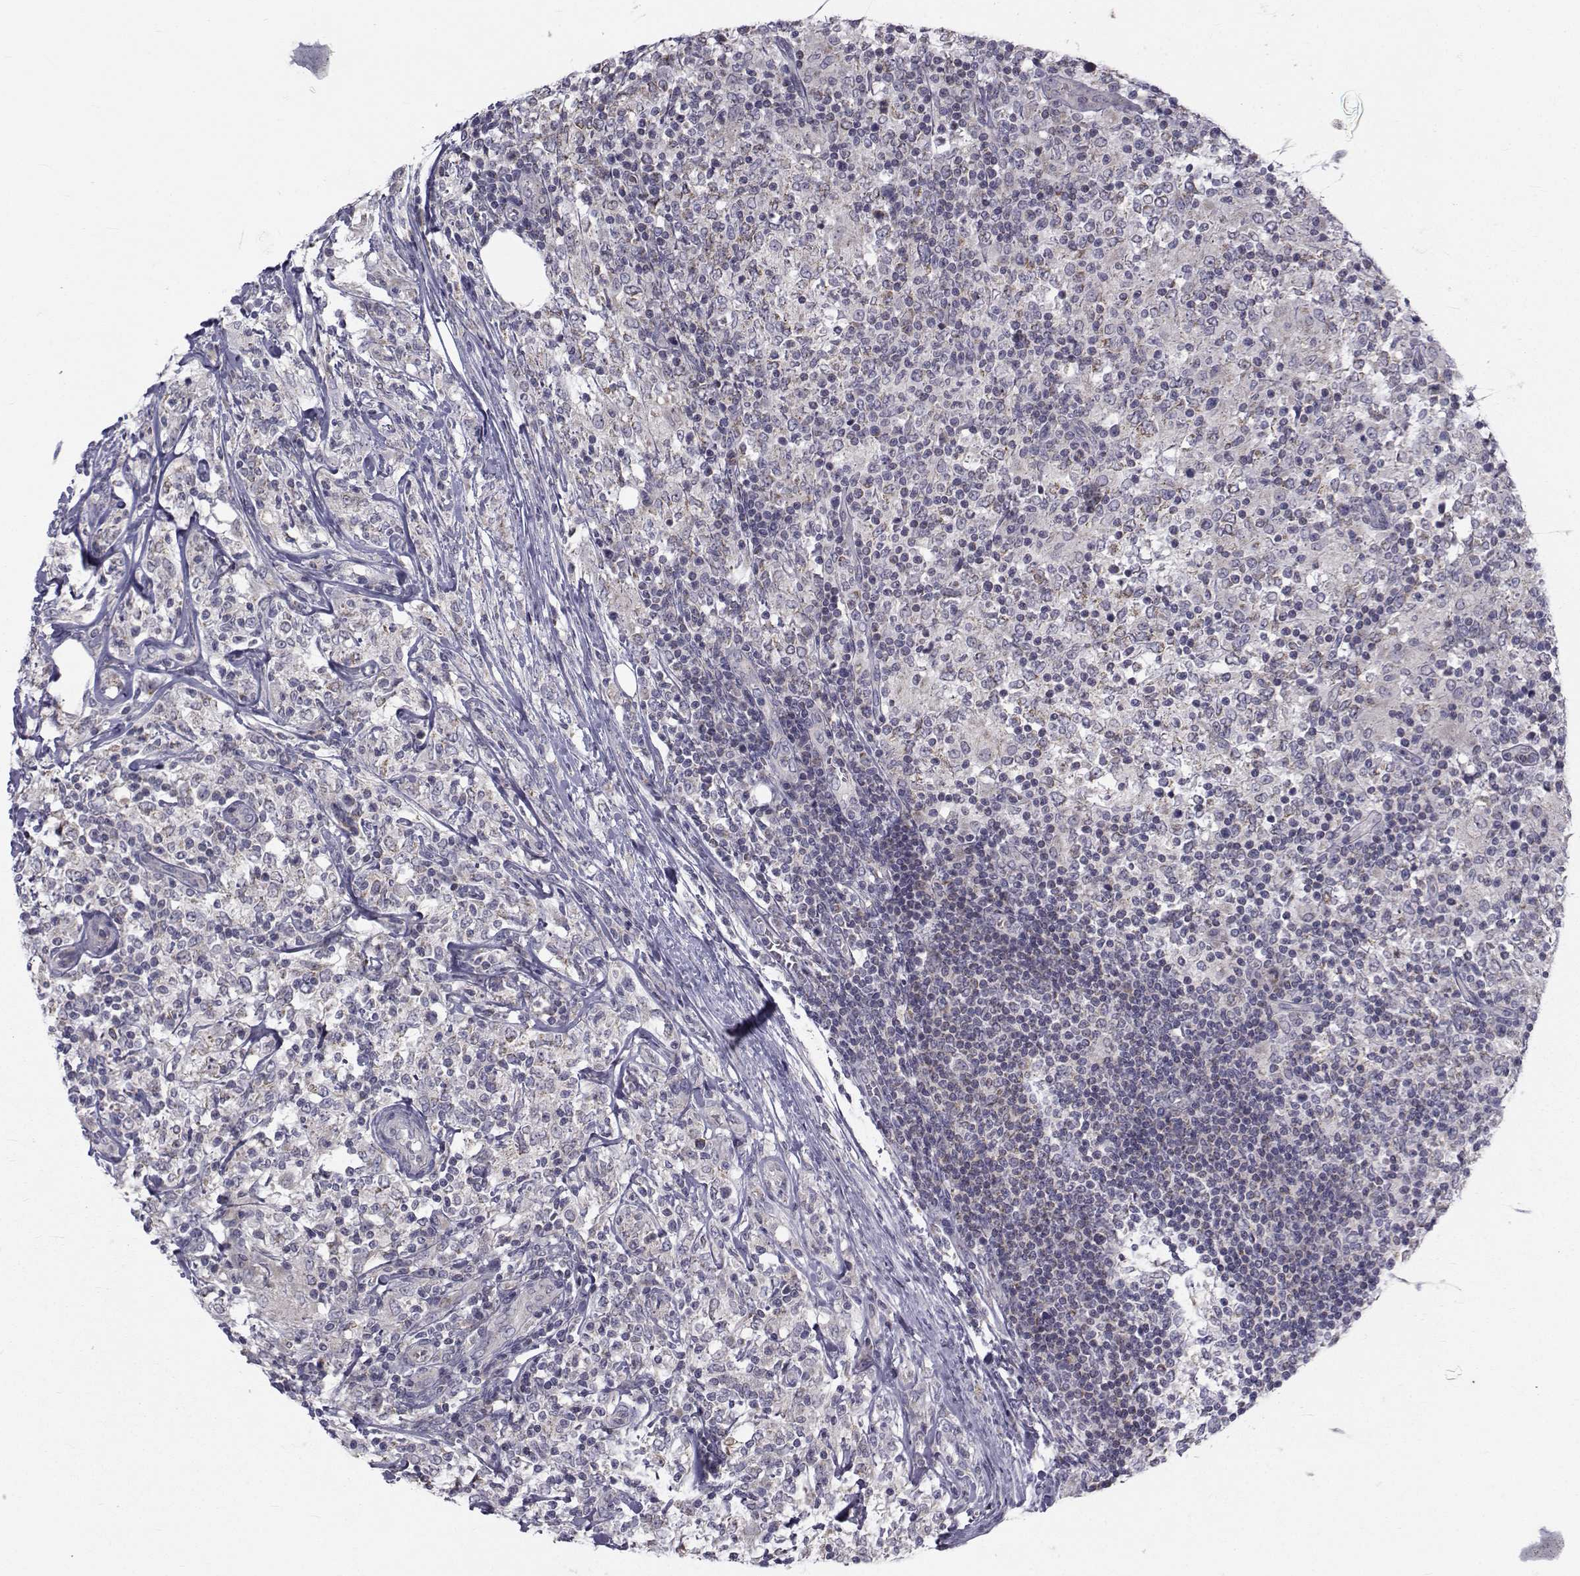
{"staining": {"intensity": "negative", "quantity": "none", "location": "none"}, "tissue": "lymphoma", "cell_type": "Tumor cells", "image_type": "cancer", "snomed": [{"axis": "morphology", "description": "Malignant lymphoma, non-Hodgkin's type, High grade"}, {"axis": "topography", "description": "Lymph node"}], "caption": "Photomicrograph shows no significant protein expression in tumor cells of lymphoma.", "gene": "ANGPT1", "patient": {"sex": "female", "age": 84}}